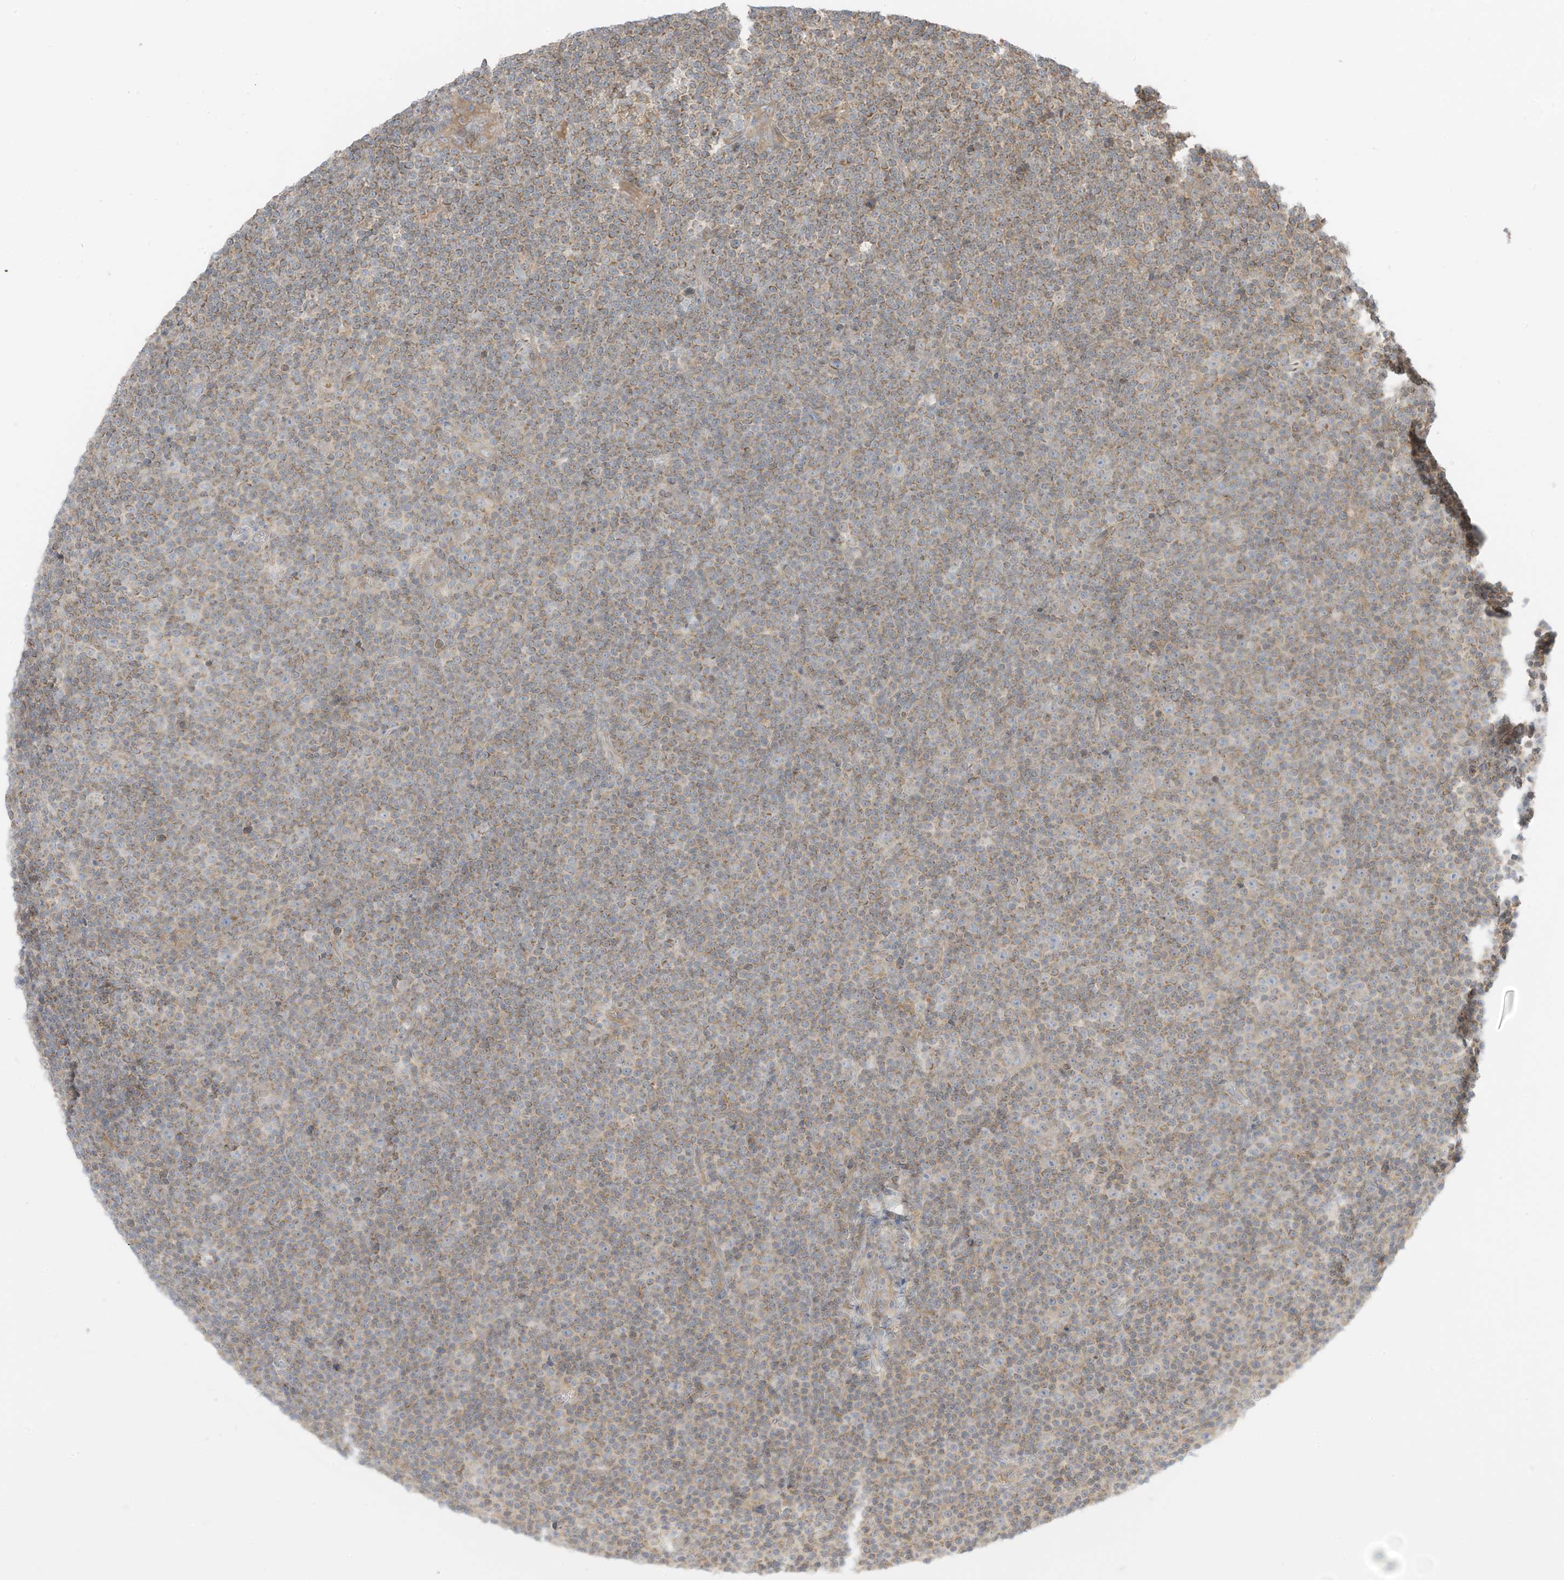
{"staining": {"intensity": "weak", "quantity": "<25%", "location": "cytoplasmic/membranous"}, "tissue": "lymphoma", "cell_type": "Tumor cells", "image_type": "cancer", "snomed": [{"axis": "morphology", "description": "Malignant lymphoma, non-Hodgkin's type, Low grade"}, {"axis": "topography", "description": "Lymph node"}], "caption": "Protein analysis of lymphoma shows no significant positivity in tumor cells.", "gene": "SLC25A12", "patient": {"sex": "female", "age": 67}}